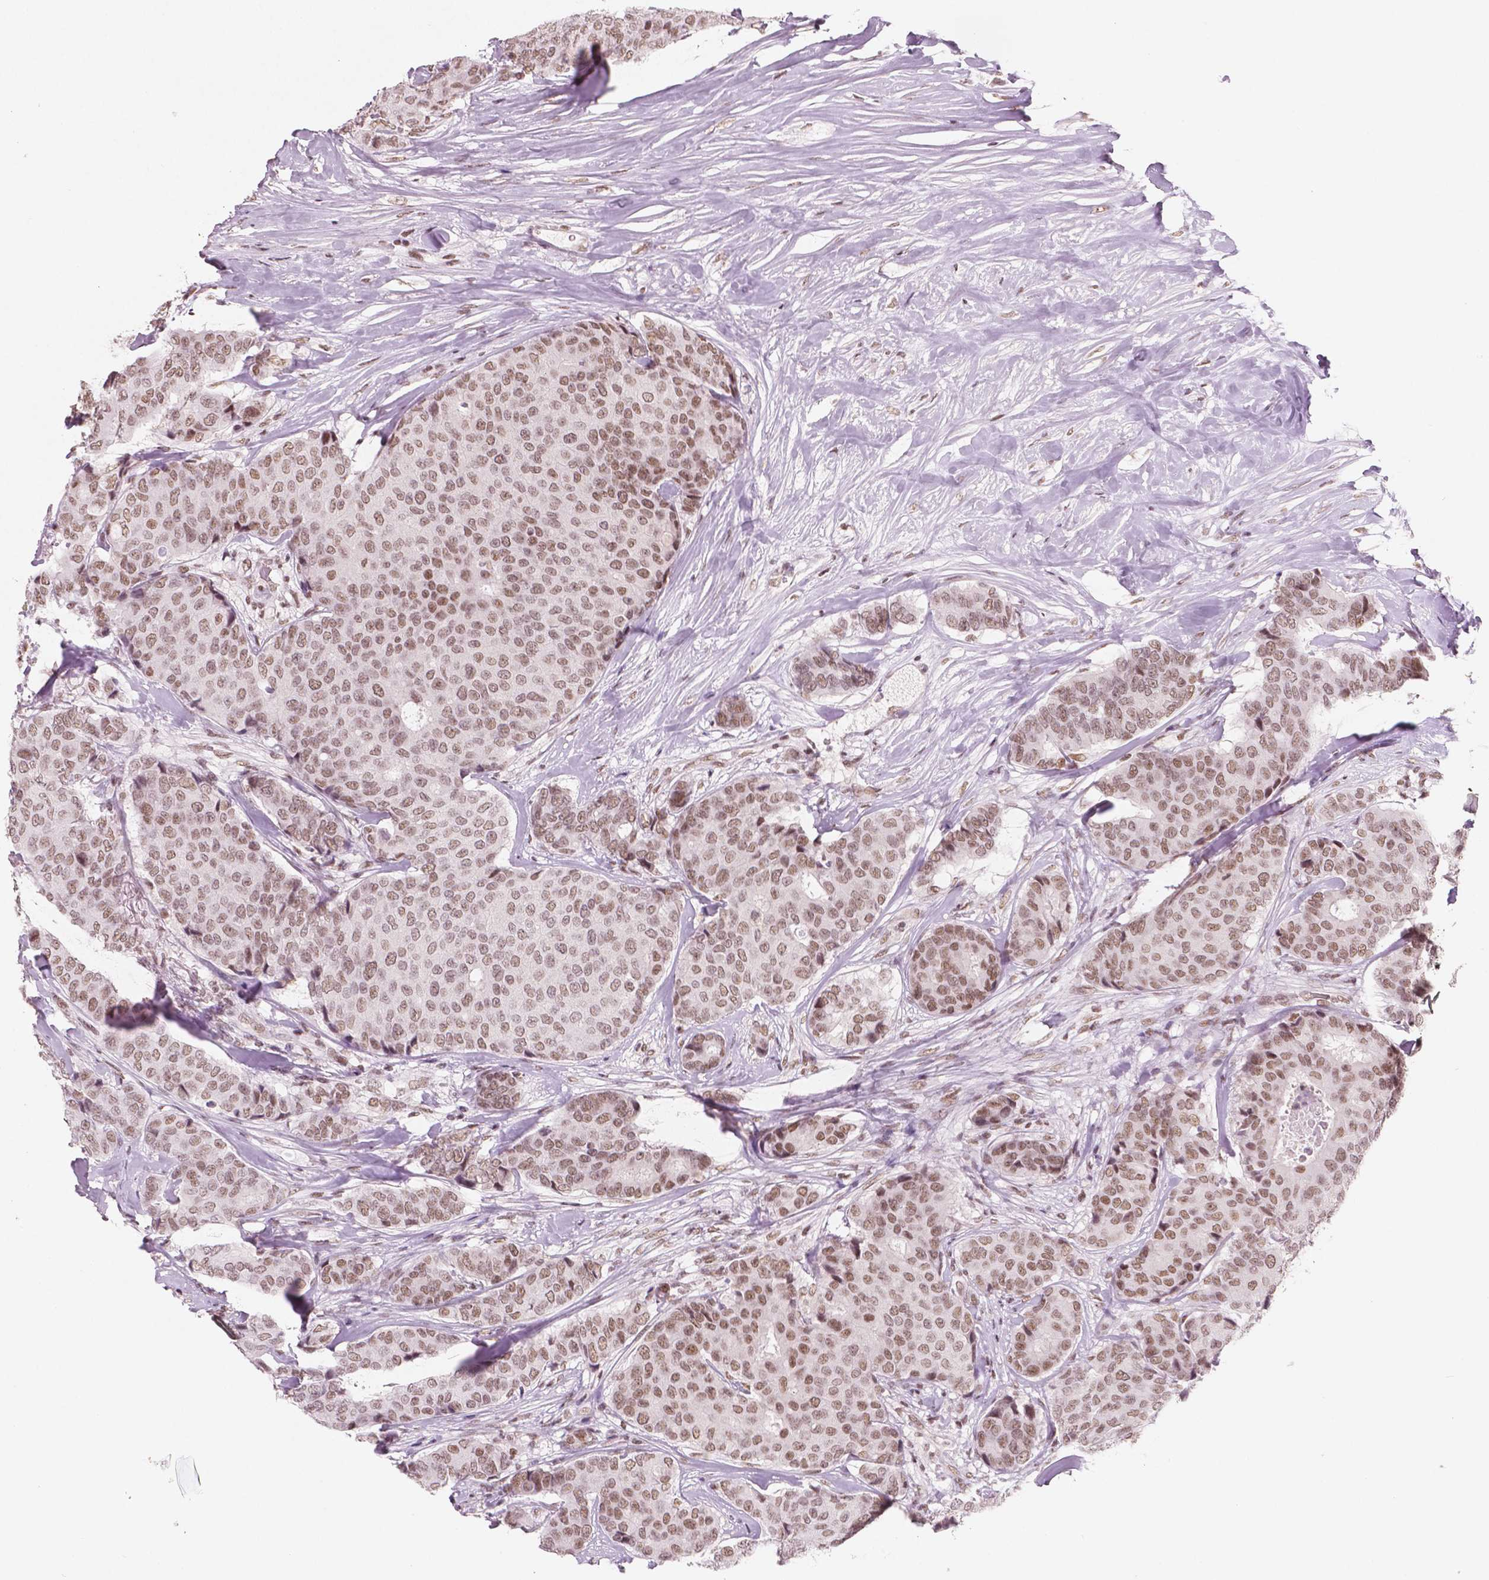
{"staining": {"intensity": "moderate", "quantity": ">75%", "location": "nuclear"}, "tissue": "breast cancer", "cell_type": "Tumor cells", "image_type": "cancer", "snomed": [{"axis": "morphology", "description": "Duct carcinoma"}, {"axis": "topography", "description": "Breast"}], "caption": "Protein analysis of invasive ductal carcinoma (breast) tissue demonstrates moderate nuclear positivity in approximately >75% of tumor cells. The staining was performed using DAB to visualize the protein expression in brown, while the nuclei were stained in blue with hematoxylin (Magnification: 20x).", "gene": "BRD4", "patient": {"sex": "female", "age": 75}}